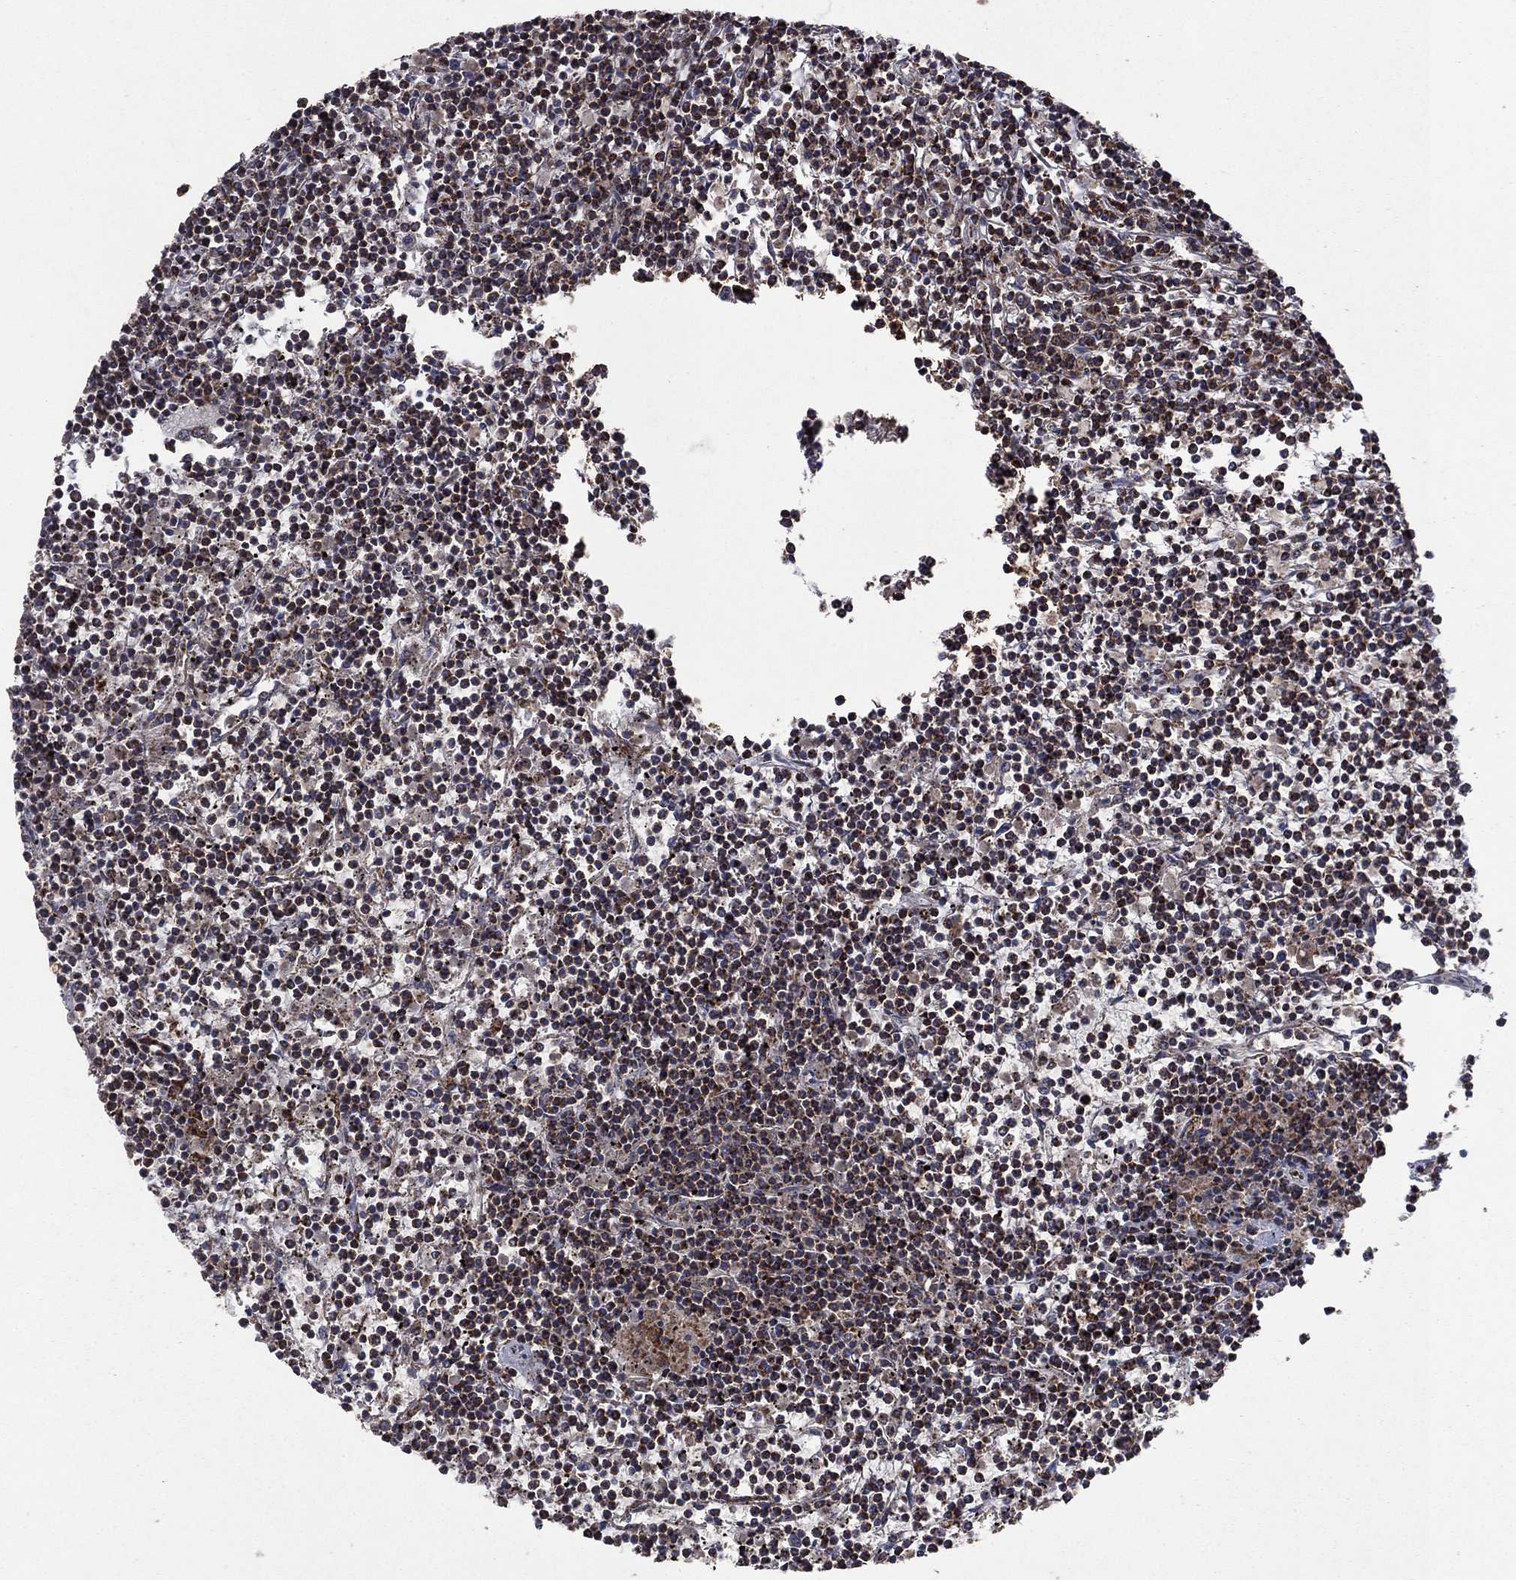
{"staining": {"intensity": "negative", "quantity": "none", "location": "none"}, "tissue": "lymphoma", "cell_type": "Tumor cells", "image_type": "cancer", "snomed": [{"axis": "morphology", "description": "Malignant lymphoma, non-Hodgkin's type, Low grade"}, {"axis": "topography", "description": "Spleen"}], "caption": "This is a histopathology image of immunohistochemistry staining of low-grade malignant lymphoma, non-Hodgkin's type, which shows no positivity in tumor cells.", "gene": "DPH1", "patient": {"sex": "female", "age": 19}}